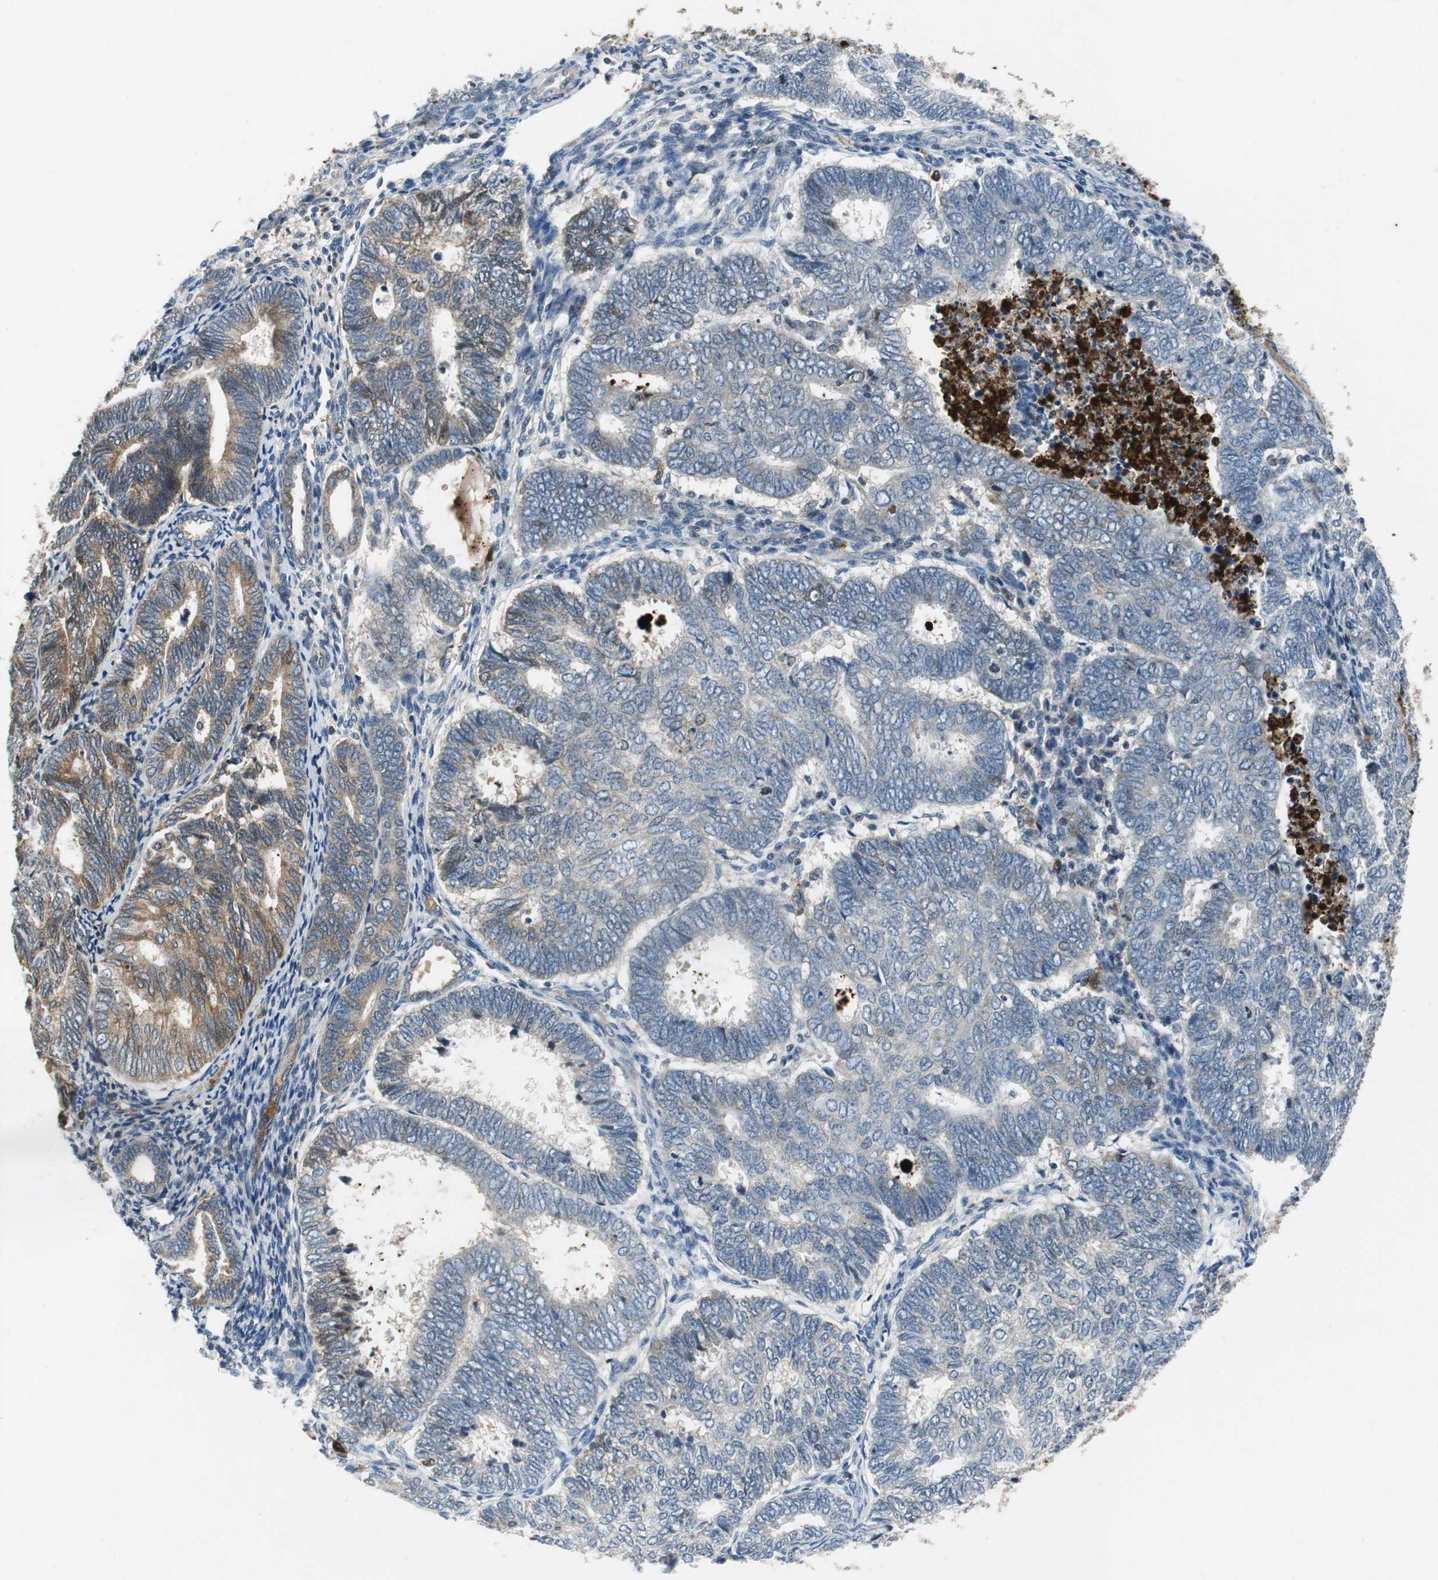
{"staining": {"intensity": "weak", "quantity": "<25%", "location": "cytoplasmic/membranous"}, "tissue": "endometrial cancer", "cell_type": "Tumor cells", "image_type": "cancer", "snomed": [{"axis": "morphology", "description": "Adenocarcinoma, NOS"}, {"axis": "topography", "description": "Uterus"}], "caption": "Protein analysis of endometrial cancer (adenocarcinoma) exhibits no significant positivity in tumor cells.", "gene": "ORM1", "patient": {"sex": "female", "age": 60}}